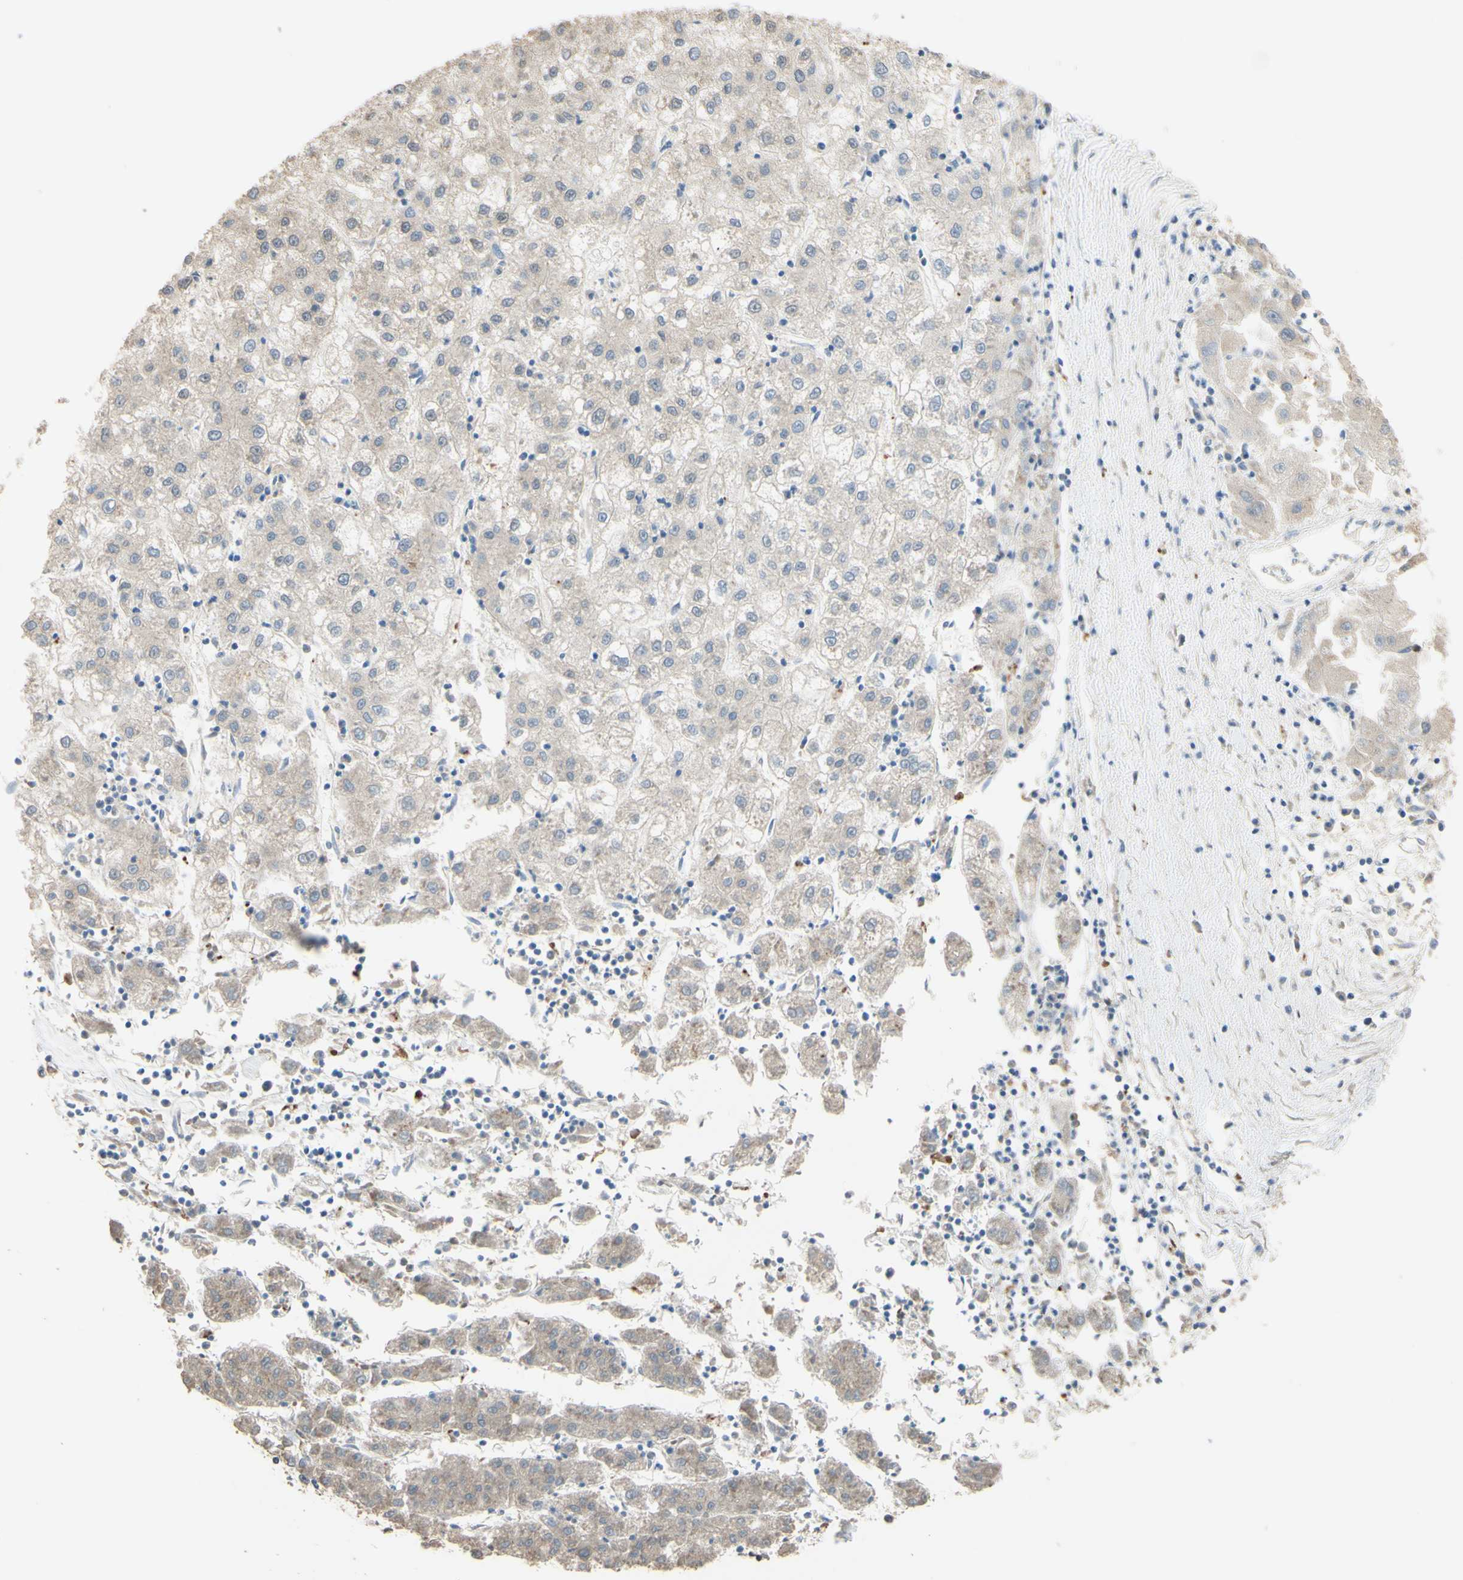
{"staining": {"intensity": "weak", "quantity": "<25%", "location": "cytoplasmic/membranous"}, "tissue": "liver cancer", "cell_type": "Tumor cells", "image_type": "cancer", "snomed": [{"axis": "morphology", "description": "Carcinoma, Hepatocellular, NOS"}, {"axis": "topography", "description": "Liver"}], "caption": "Immunohistochemistry (IHC) micrograph of human liver cancer stained for a protein (brown), which demonstrates no staining in tumor cells.", "gene": "SMIM19", "patient": {"sex": "male", "age": 72}}